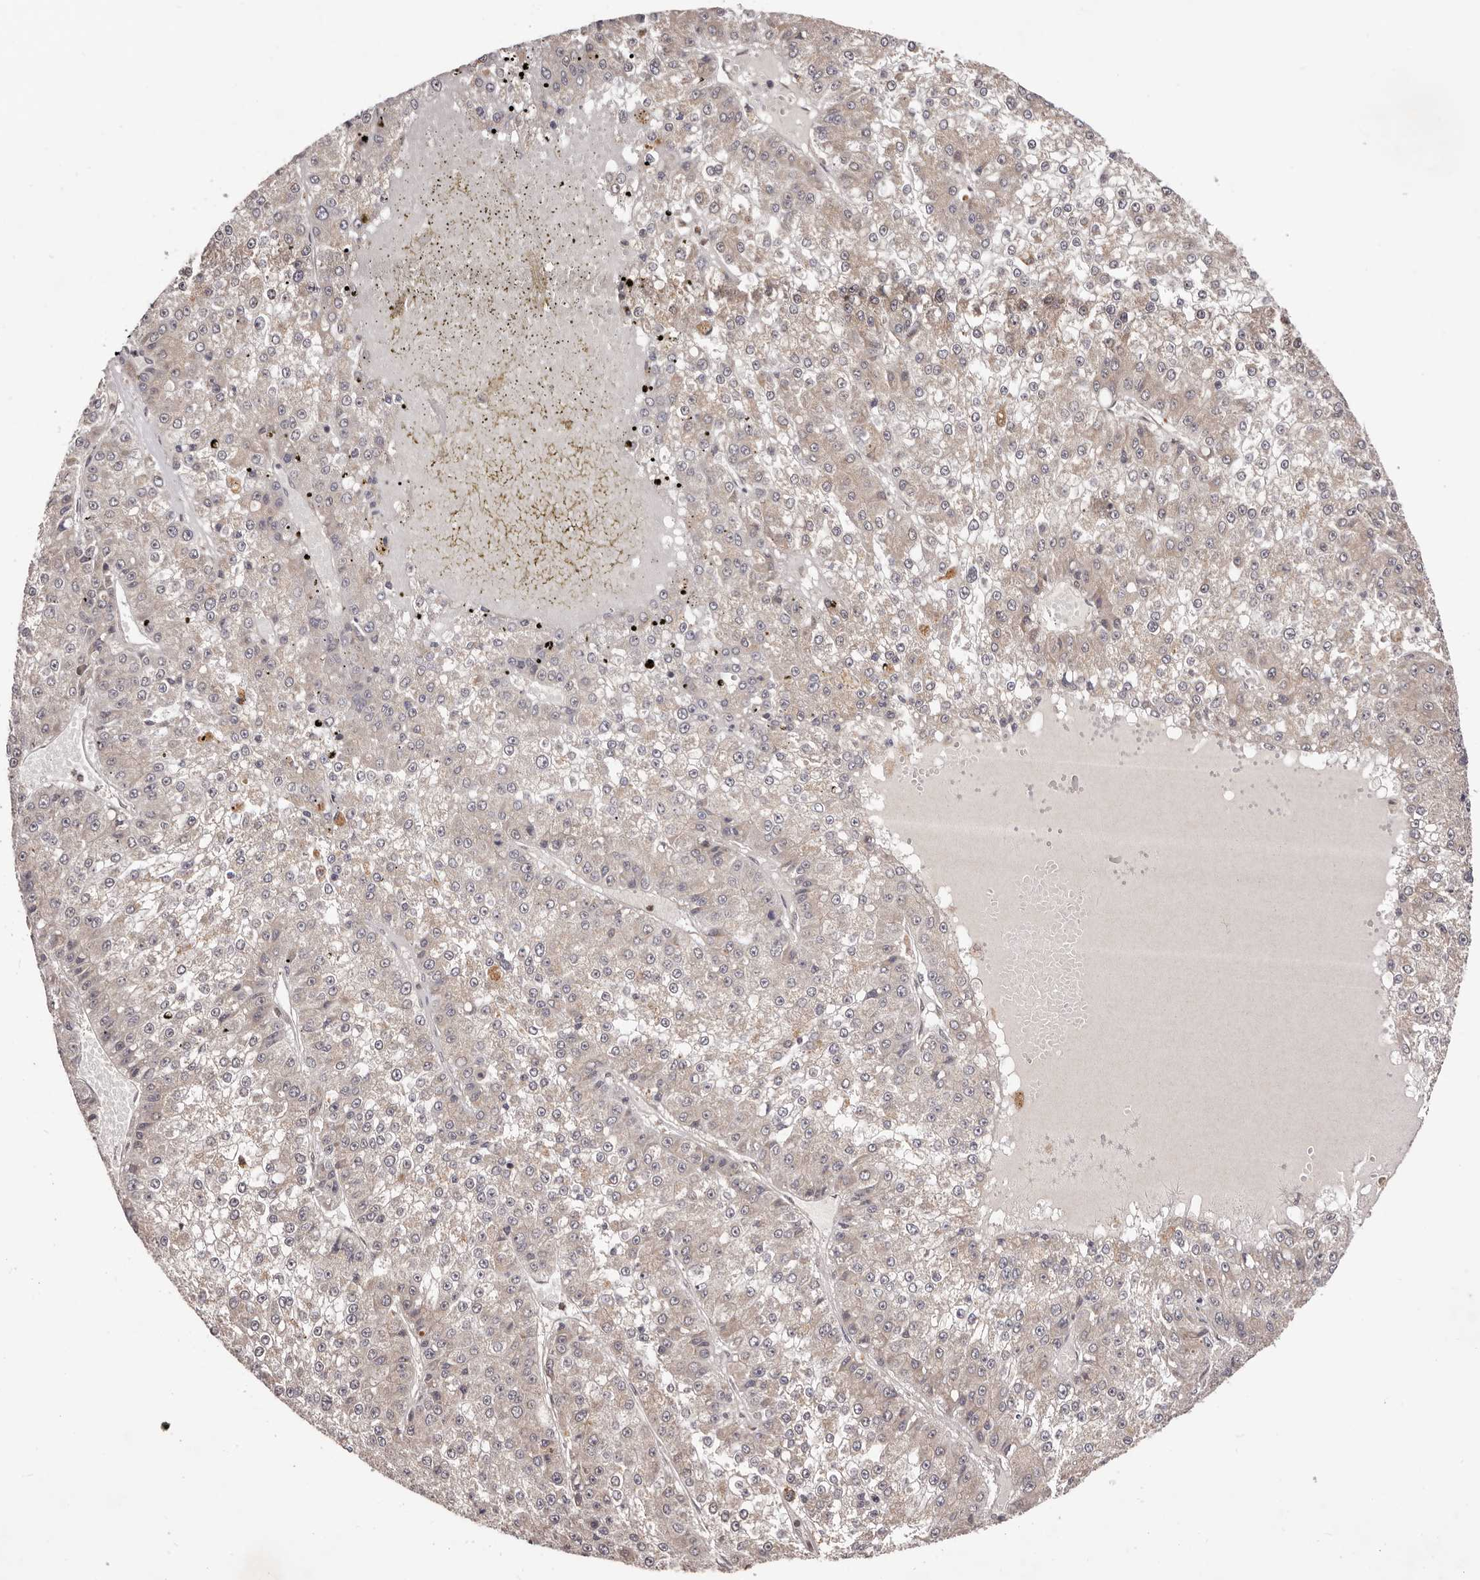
{"staining": {"intensity": "weak", "quantity": ">75%", "location": "cytoplasmic/membranous"}, "tissue": "liver cancer", "cell_type": "Tumor cells", "image_type": "cancer", "snomed": [{"axis": "morphology", "description": "Carcinoma, Hepatocellular, NOS"}, {"axis": "topography", "description": "Liver"}], "caption": "IHC histopathology image of neoplastic tissue: human liver hepatocellular carcinoma stained using IHC shows low levels of weak protein expression localized specifically in the cytoplasmic/membranous of tumor cells, appearing as a cytoplasmic/membranous brown color.", "gene": "MDP1", "patient": {"sex": "female", "age": 73}}